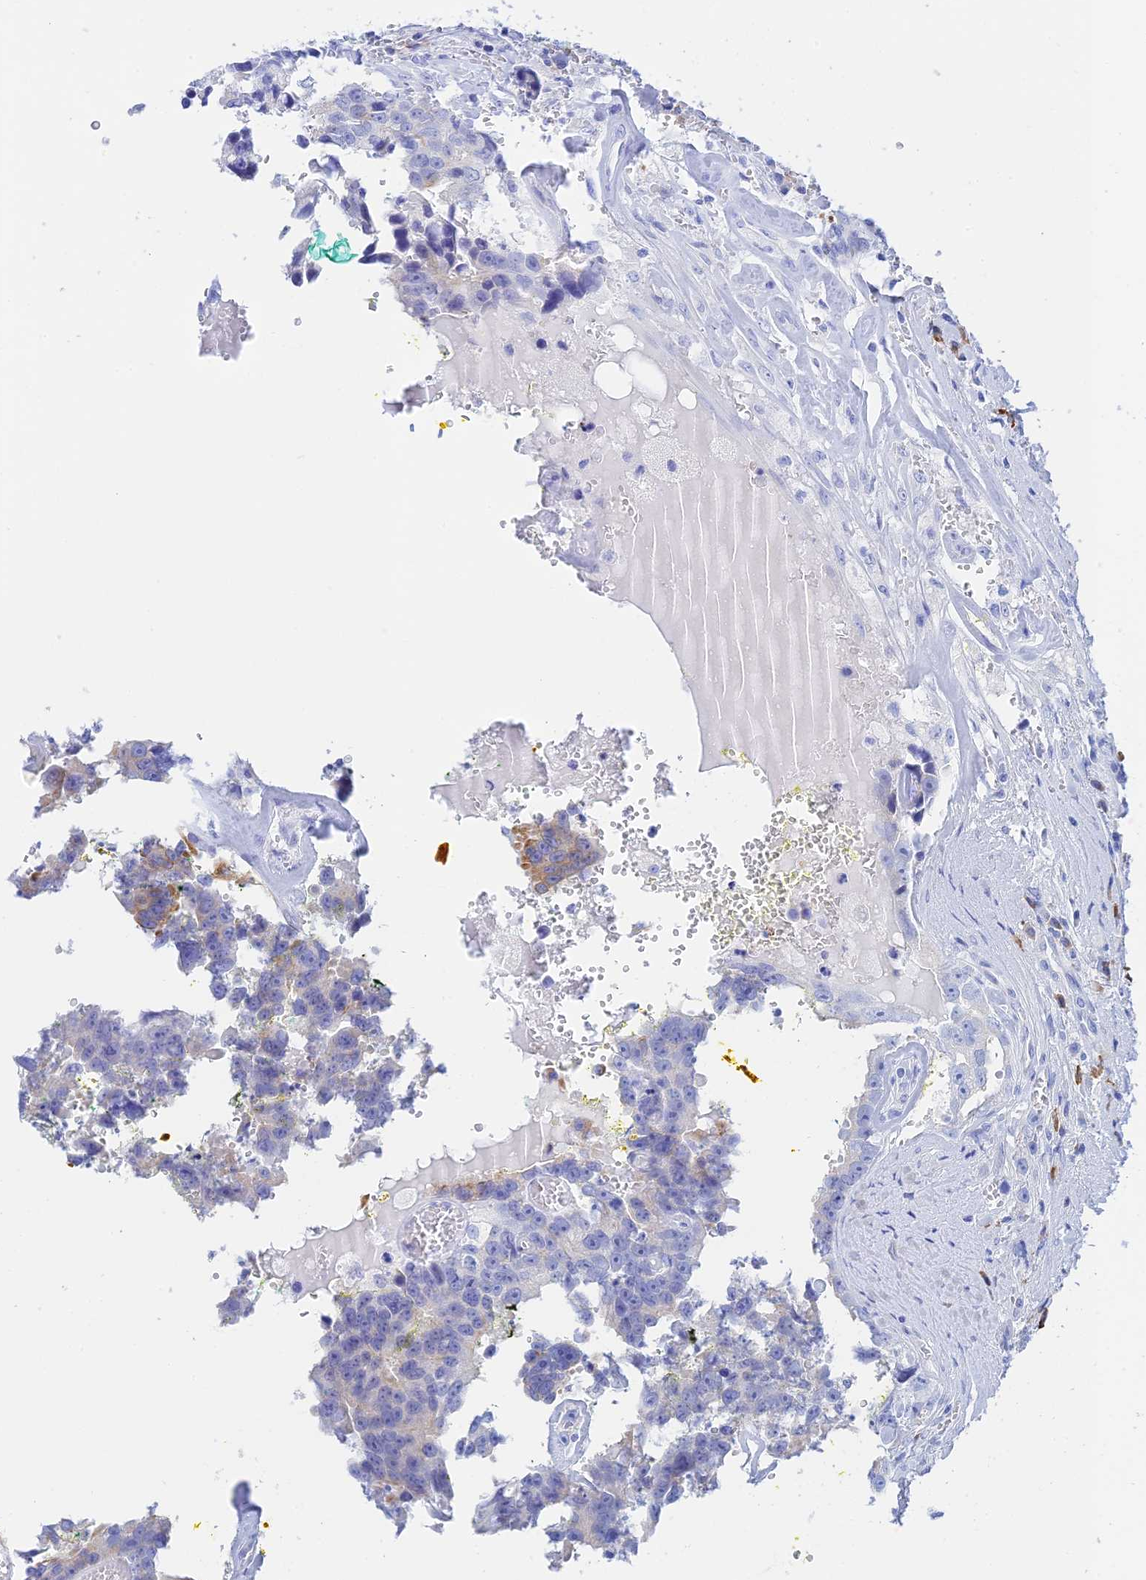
{"staining": {"intensity": "negative", "quantity": "none", "location": "none"}, "tissue": "prostate cancer", "cell_type": "Tumor cells", "image_type": "cancer", "snomed": [{"axis": "morphology", "description": "Adenocarcinoma, High grade"}, {"axis": "topography", "description": "Prostate"}], "caption": "Histopathology image shows no significant protein positivity in tumor cells of prostate cancer.", "gene": "CEP152", "patient": {"sex": "male", "age": 71}}